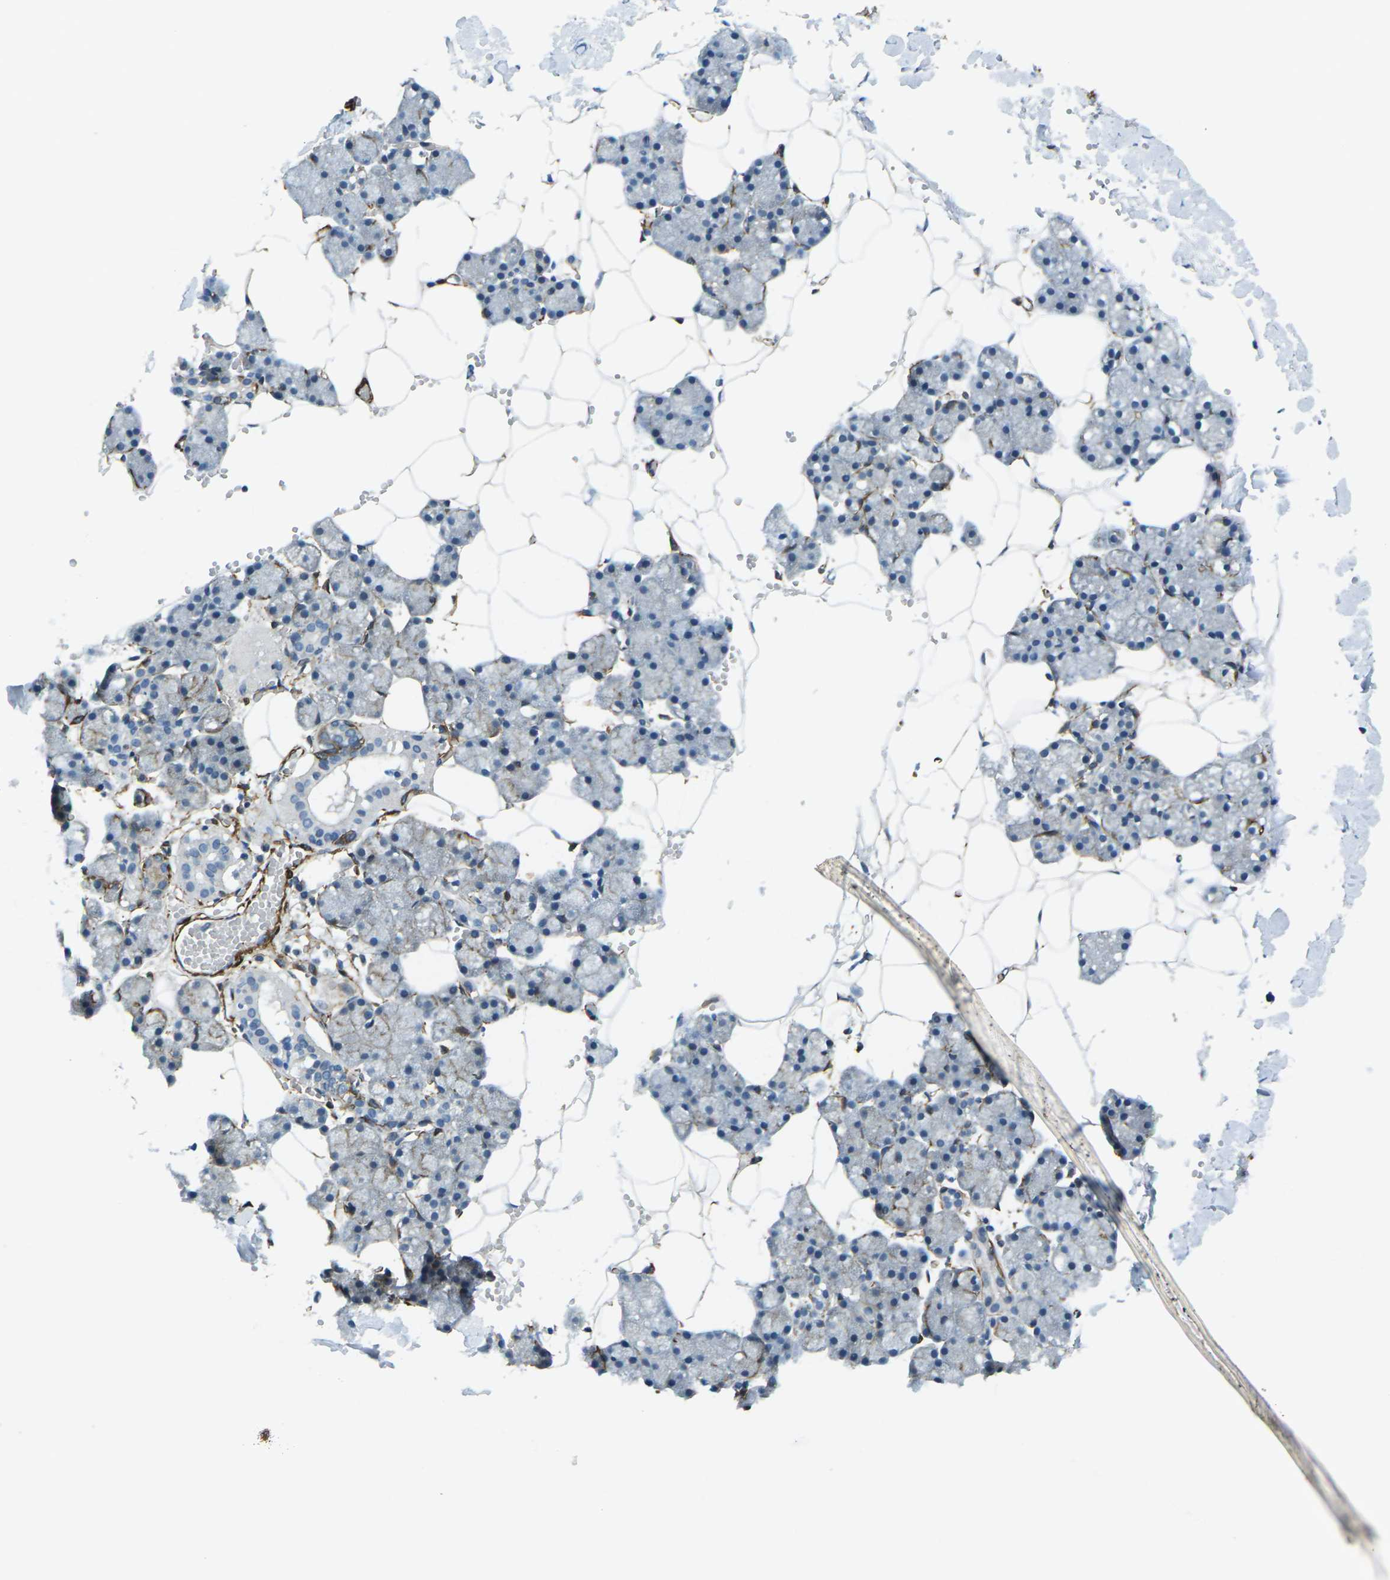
{"staining": {"intensity": "moderate", "quantity": "<25%", "location": "cytoplasmic/membranous"}, "tissue": "salivary gland", "cell_type": "Glandular cells", "image_type": "normal", "snomed": [{"axis": "morphology", "description": "Normal tissue, NOS"}, {"axis": "topography", "description": "Salivary gland"}], "caption": "IHC of unremarkable human salivary gland demonstrates low levels of moderate cytoplasmic/membranous staining in about <25% of glandular cells. The staining is performed using DAB brown chromogen to label protein expression. The nuclei are counter-stained blue using hematoxylin.", "gene": "GRAMD1C", "patient": {"sex": "male", "age": 62}}